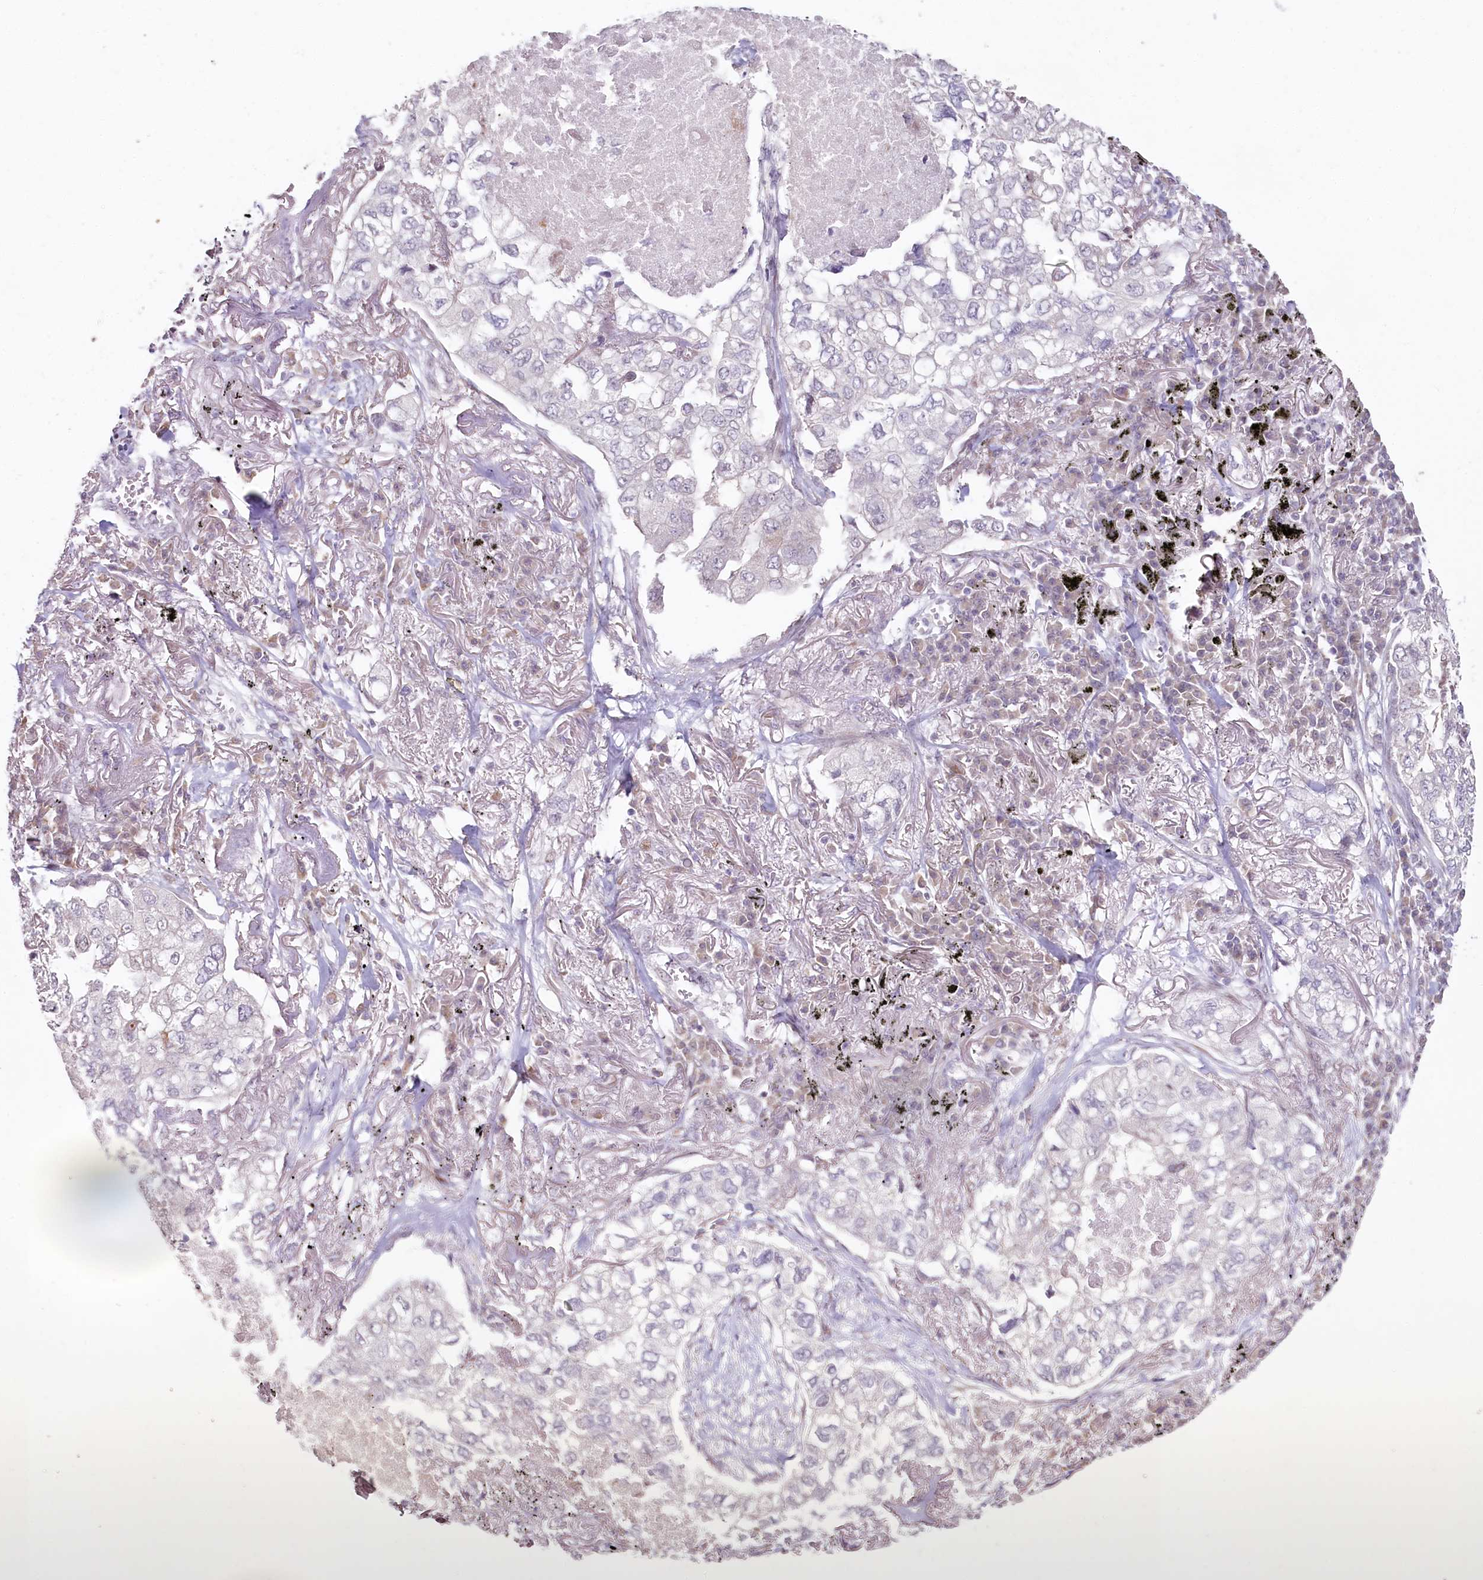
{"staining": {"intensity": "negative", "quantity": "none", "location": "none"}, "tissue": "lung cancer", "cell_type": "Tumor cells", "image_type": "cancer", "snomed": [{"axis": "morphology", "description": "Adenocarcinoma, NOS"}, {"axis": "topography", "description": "Lung"}], "caption": "Human lung adenocarcinoma stained for a protein using immunohistochemistry shows no positivity in tumor cells.", "gene": "HPD", "patient": {"sex": "male", "age": 65}}